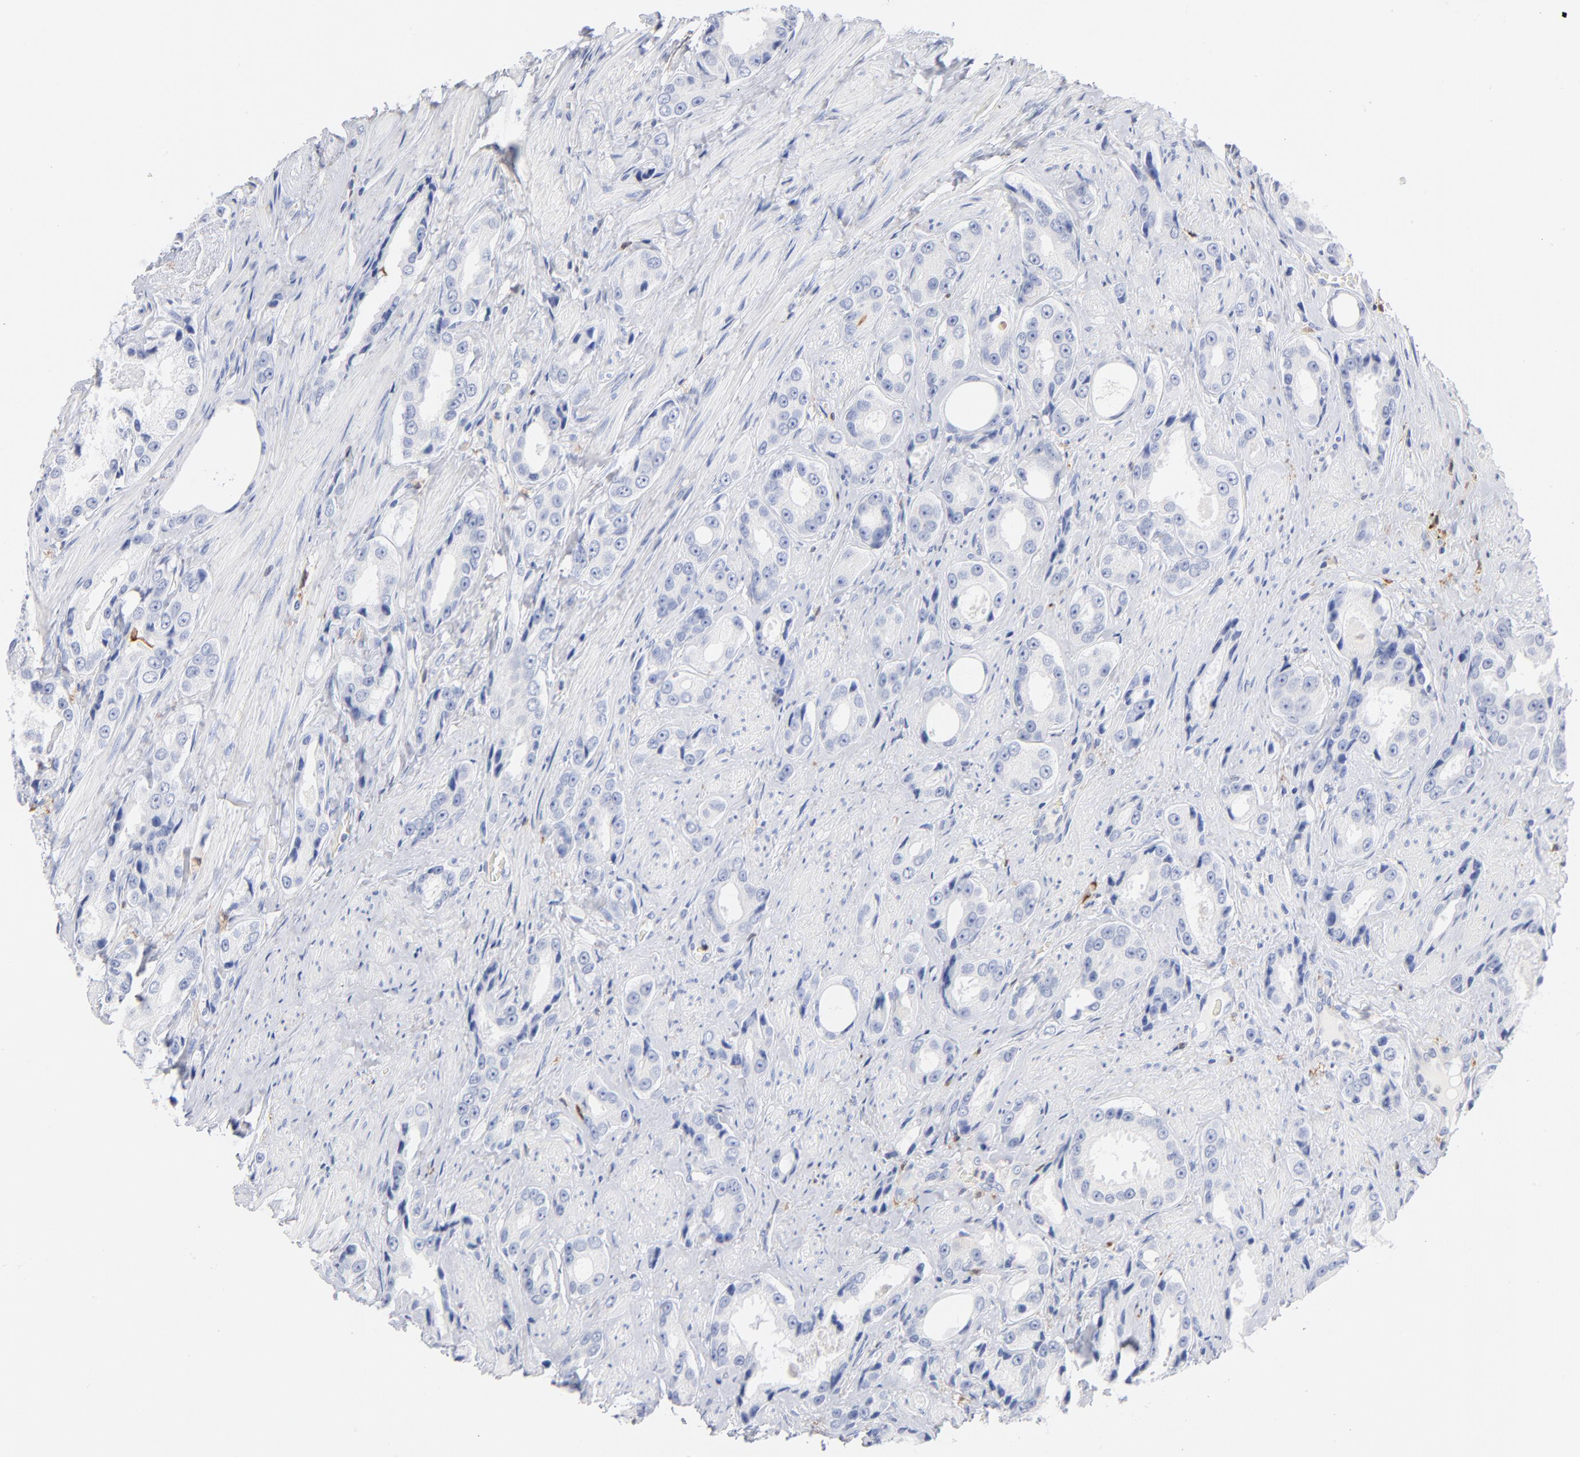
{"staining": {"intensity": "negative", "quantity": "none", "location": "none"}, "tissue": "prostate cancer", "cell_type": "Tumor cells", "image_type": "cancer", "snomed": [{"axis": "morphology", "description": "Adenocarcinoma, Medium grade"}, {"axis": "topography", "description": "Prostate"}], "caption": "An immunohistochemistry (IHC) photomicrograph of prostate cancer (medium-grade adenocarcinoma) is shown. There is no staining in tumor cells of prostate cancer (medium-grade adenocarcinoma).", "gene": "IFIT2", "patient": {"sex": "male", "age": 60}}